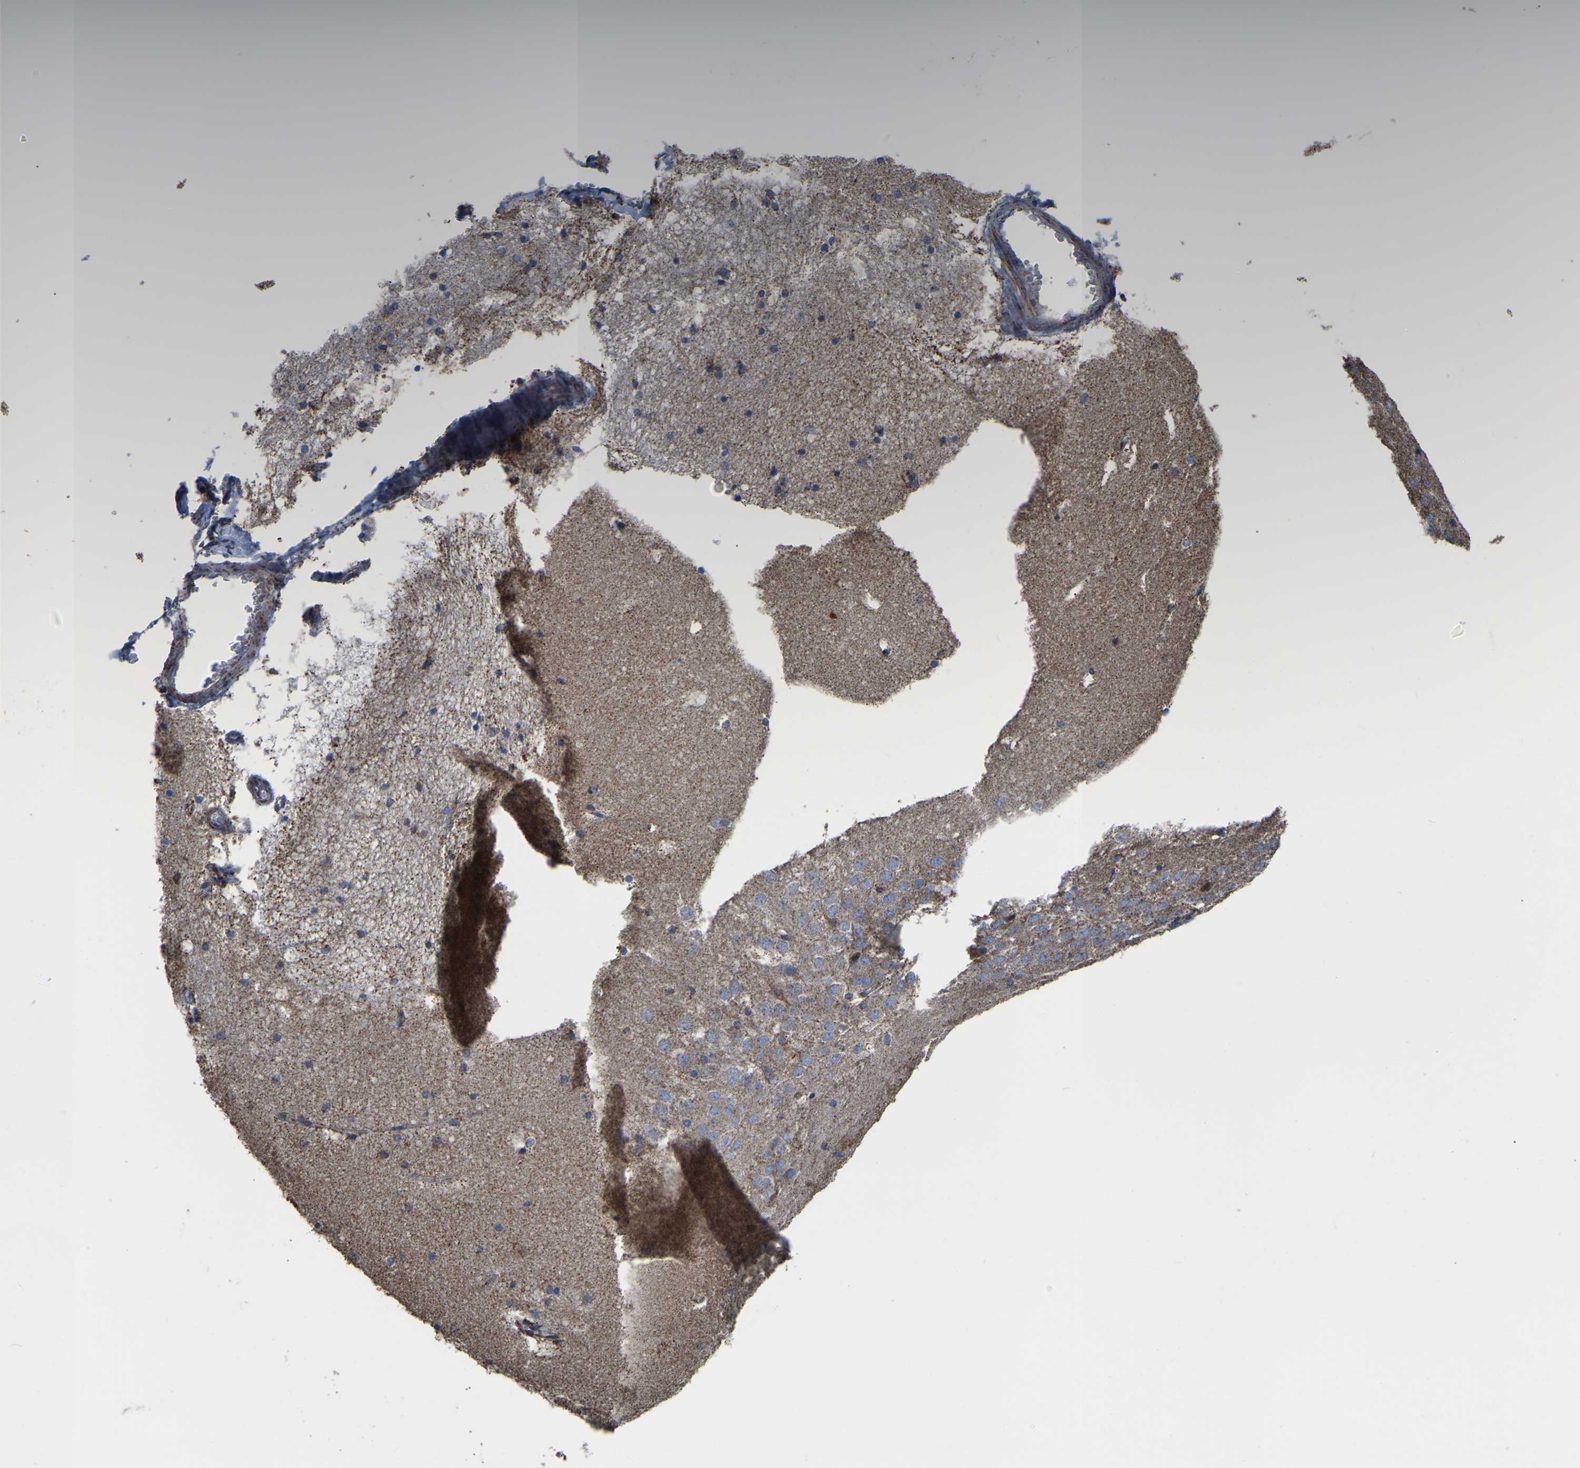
{"staining": {"intensity": "moderate", "quantity": "<25%", "location": "cytoplasmic/membranous"}, "tissue": "hippocampus", "cell_type": "Glial cells", "image_type": "normal", "snomed": [{"axis": "morphology", "description": "Normal tissue, NOS"}, {"axis": "topography", "description": "Hippocampus"}], "caption": "Immunohistochemistry (IHC) of unremarkable hippocampus displays low levels of moderate cytoplasmic/membranous expression in approximately <25% of glial cells.", "gene": "ETFA", "patient": {"sex": "male", "age": 45}}